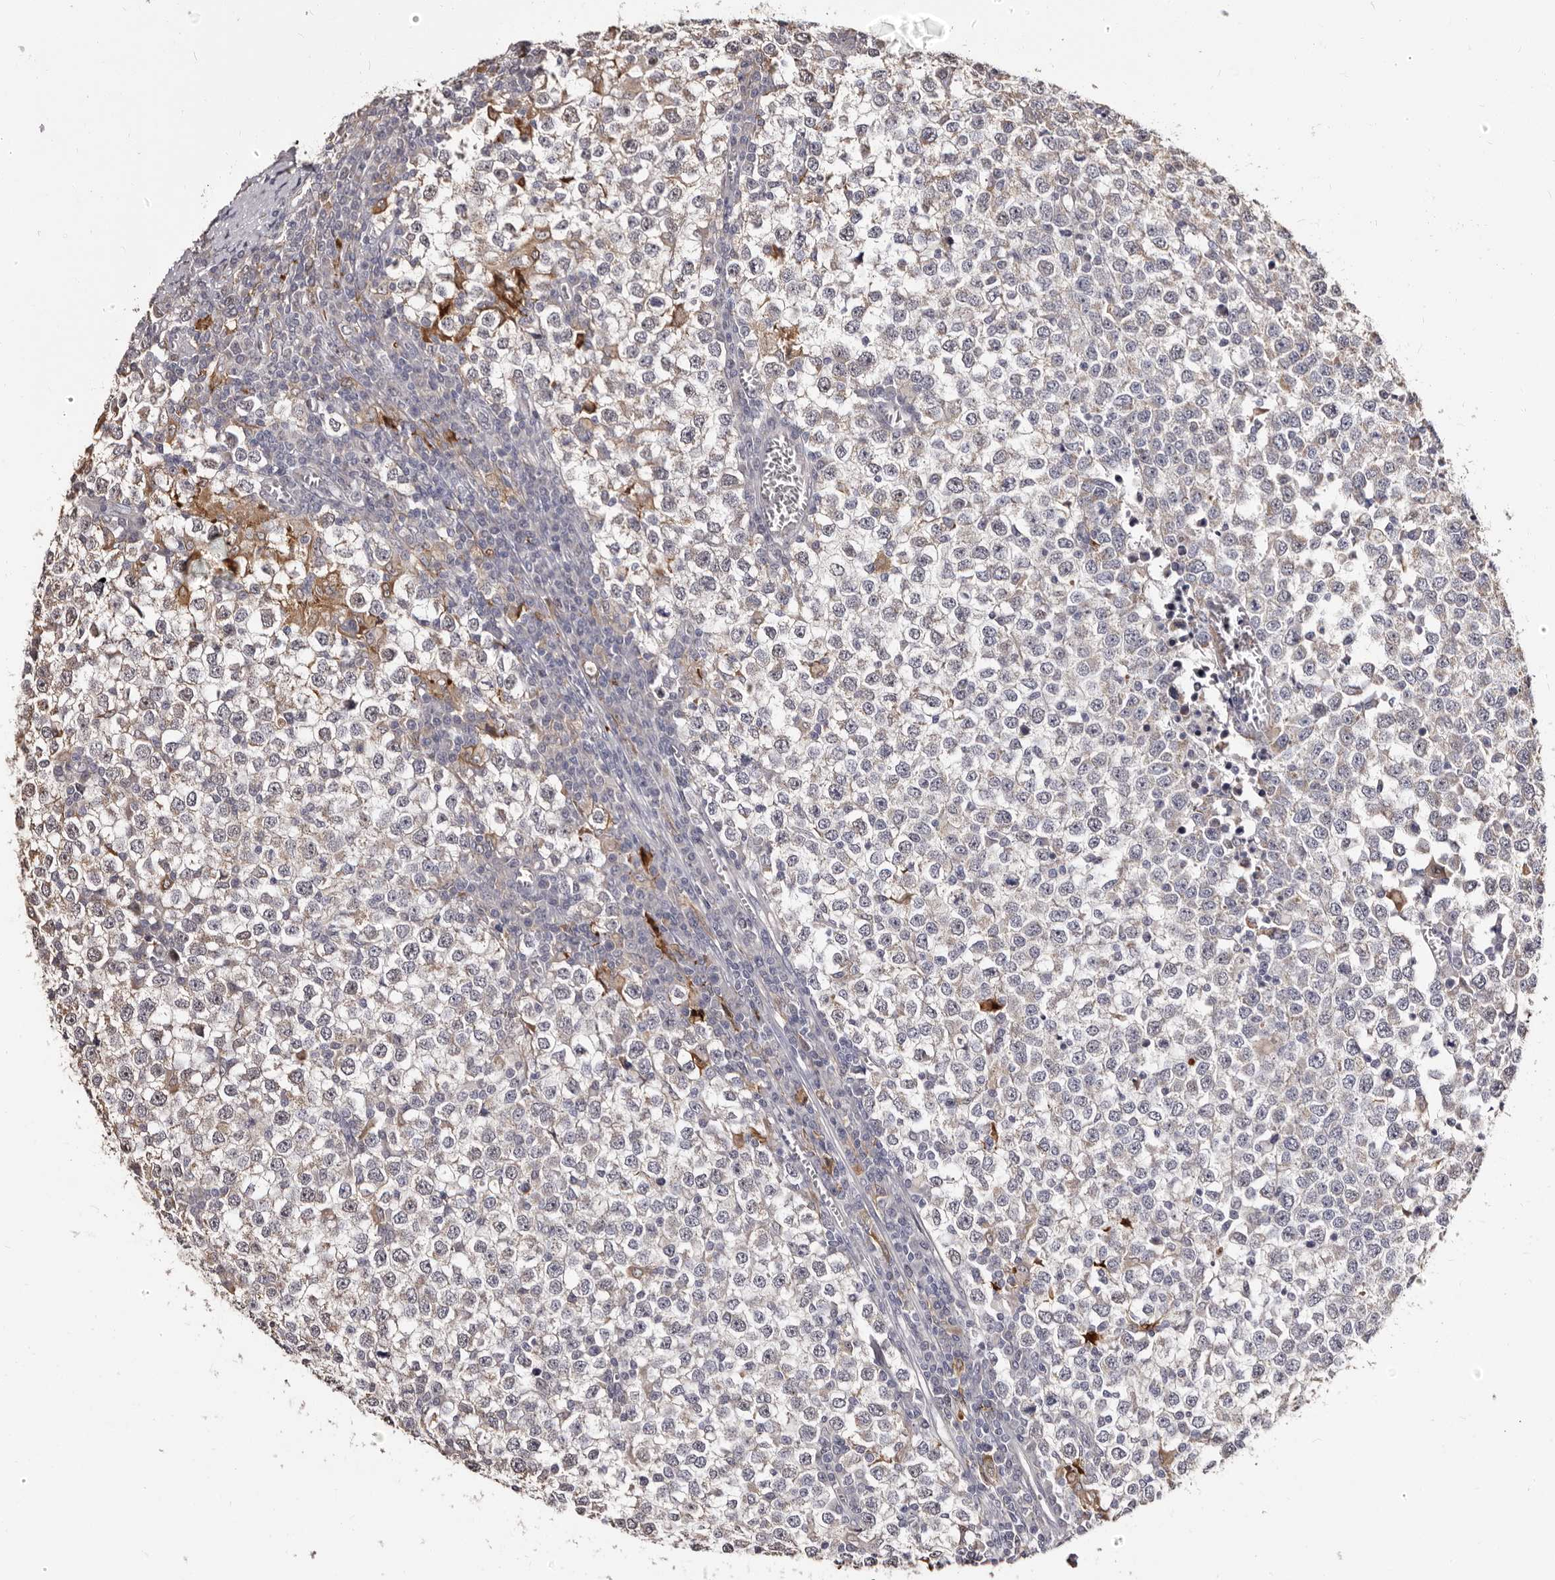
{"staining": {"intensity": "negative", "quantity": "none", "location": "none"}, "tissue": "testis cancer", "cell_type": "Tumor cells", "image_type": "cancer", "snomed": [{"axis": "morphology", "description": "Seminoma, NOS"}, {"axis": "topography", "description": "Testis"}], "caption": "Photomicrograph shows no significant protein expression in tumor cells of testis cancer (seminoma).", "gene": "PTAFR", "patient": {"sex": "male", "age": 65}}